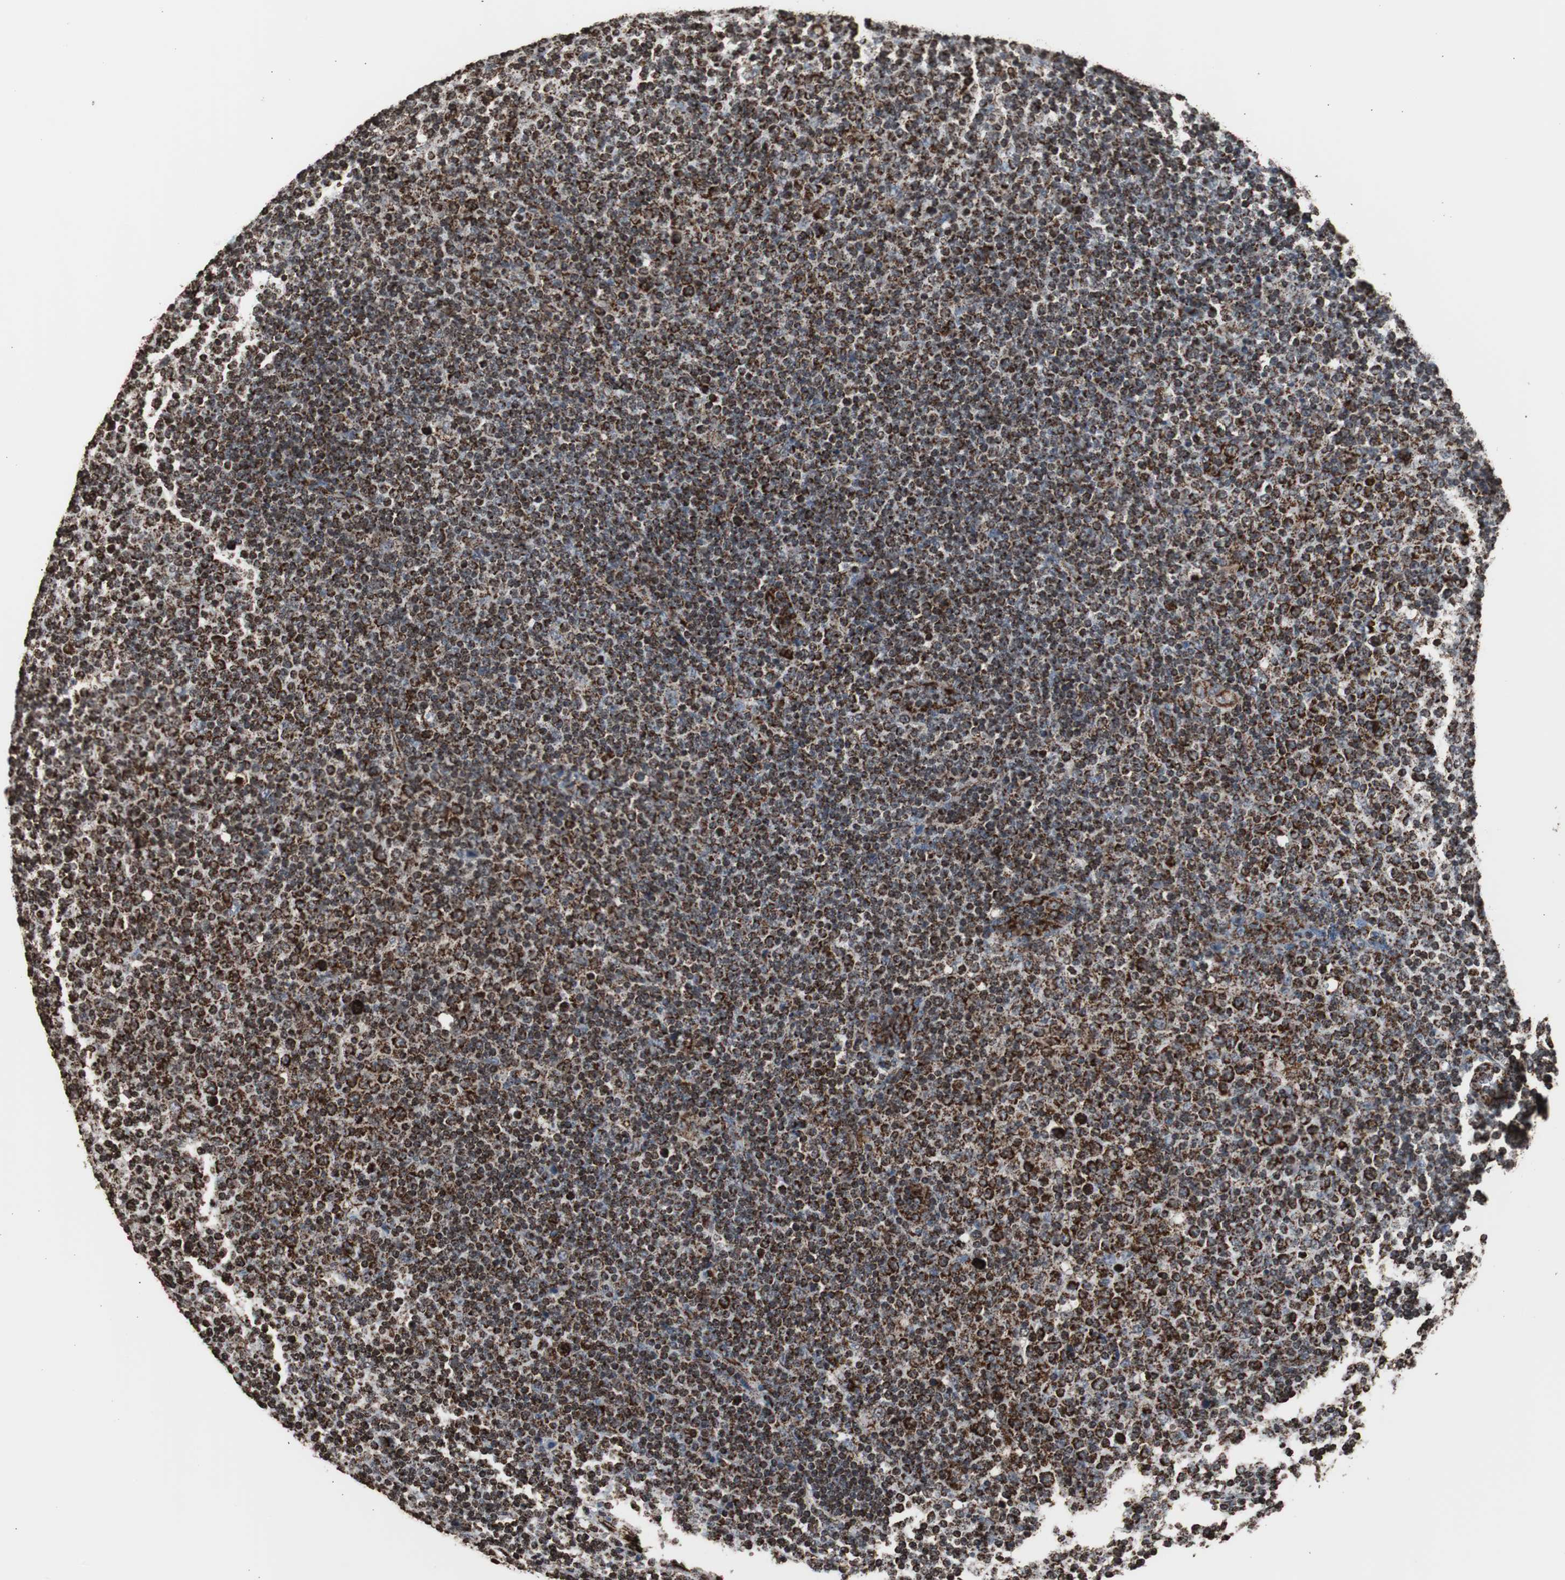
{"staining": {"intensity": "strong", "quantity": ">75%", "location": "cytoplasmic/membranous"}, "tissue": "lymphoma", "cell_type": "Tumor cells", "image_type": "cancer", "snomed": [{"axis": "morphology", "description": "Malignant lymphoma, non-Hodgkin's type, Low grade"}, {"axis": "topography", "description": "Lymph node"}], "caption": "Low-grade malignant lymphoma, non-Hodgkin's type stained for a protein demonstrates strong cytoplasmic/membranous positivity in tumor cells.", "gene": "HSPA9", "patient": {"sex": "male", "age": 70}}